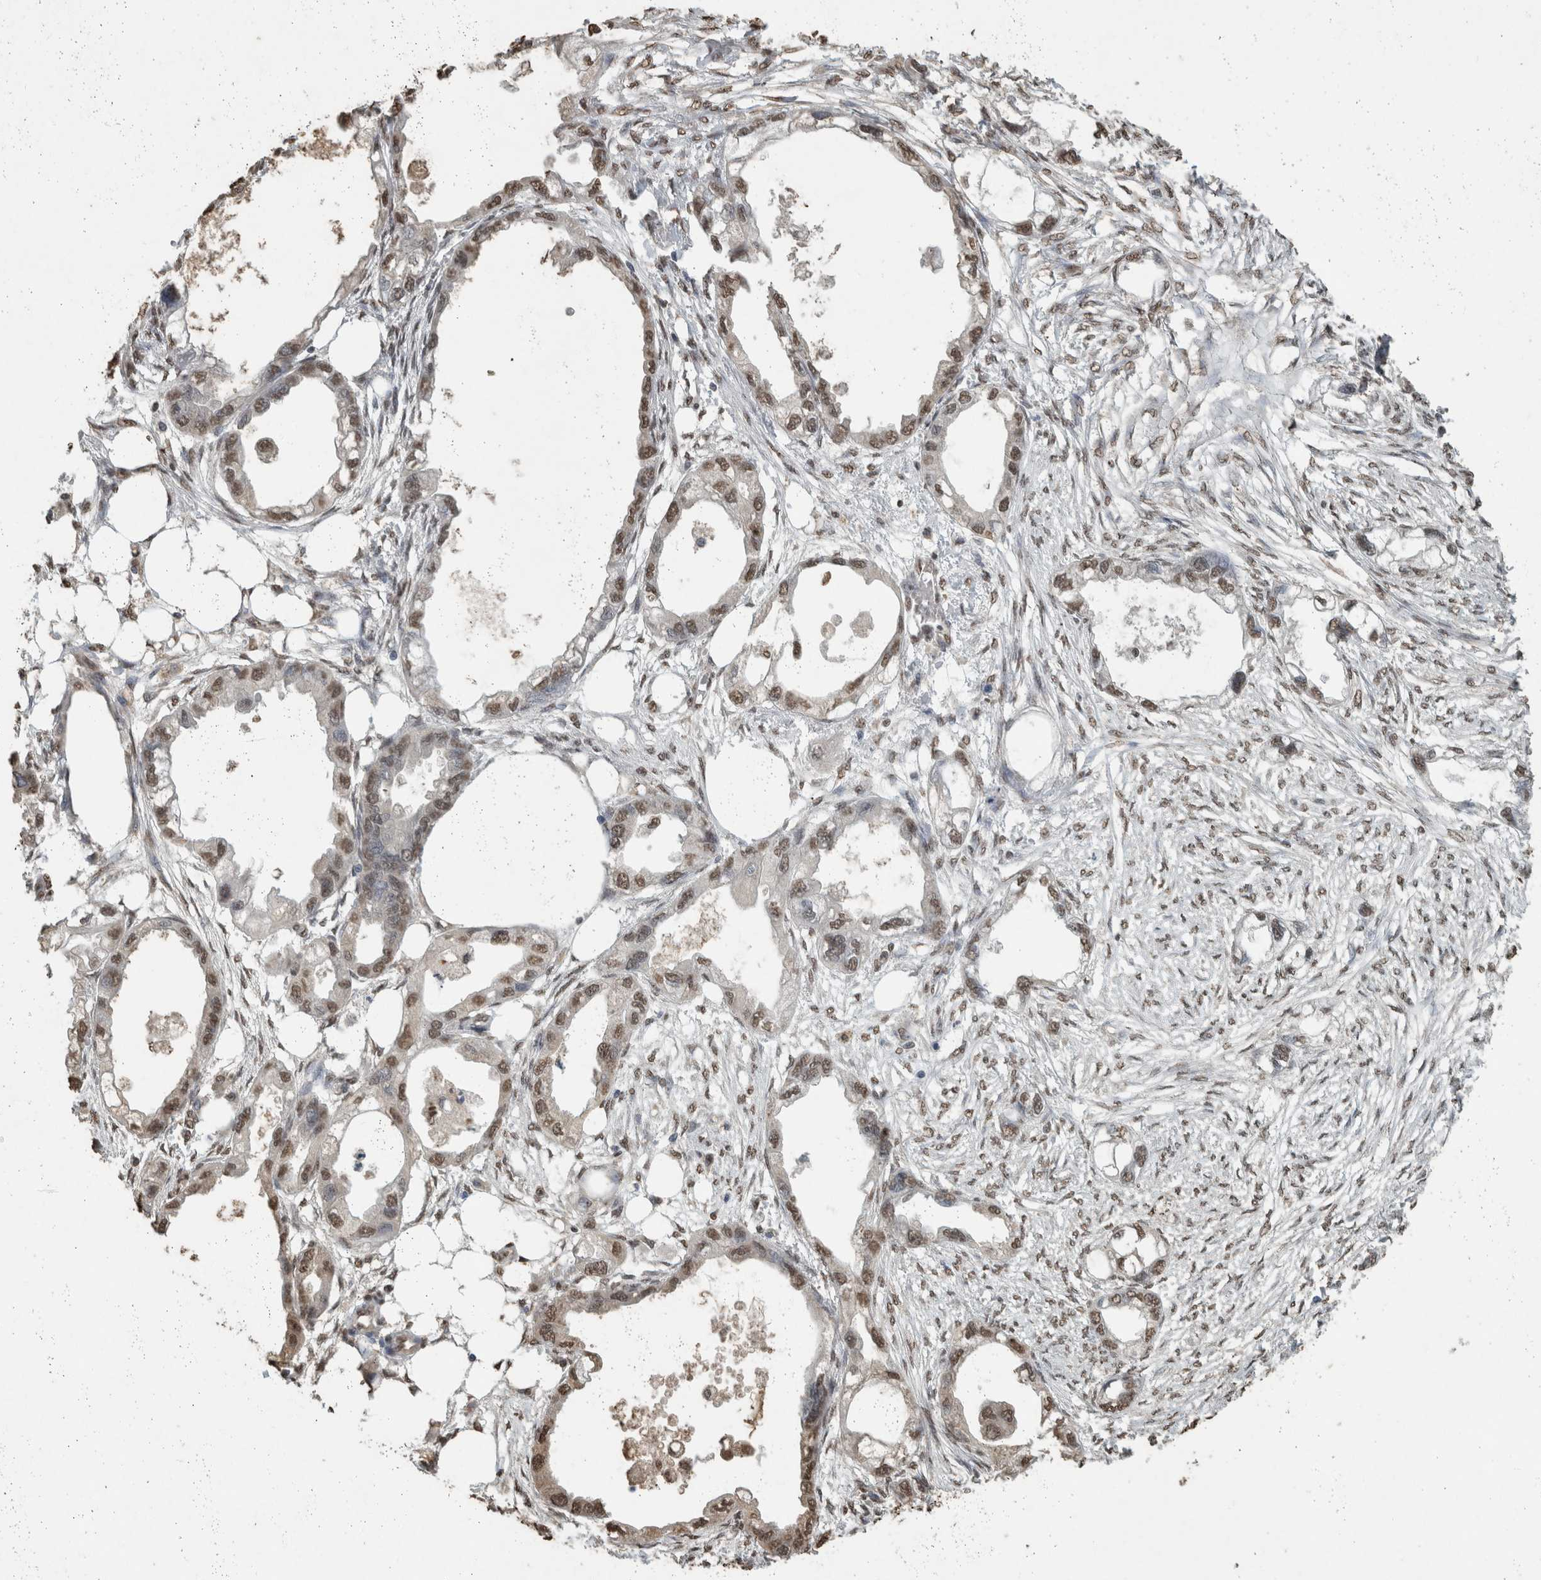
{"staining": {"intensity": "weak", "quantity": ">75%", "location": "nuclear"}, "tissue": "endometrial cancer", "cell_type": "Tumor cells", "image_type": "cancer", "snomed": [{"axis": "morphology", "description": "Adenocarcinoma, NOS"}, {"axis": "morphology", "description": "Adenocarcinoma, metastatic, NOS"}, {"axis": "topography", "description": "Adipose tissue"}, {"axis": "topography", "description": "Endometrium"}], "caption": "Human adenocarcinoma (endometrial) stained for a protein (brown) reveals weak nuclear positive staining in about >75% of tumor cells.", "gene": "HAND2", "patient": {"sex": "female", "age": 67}}